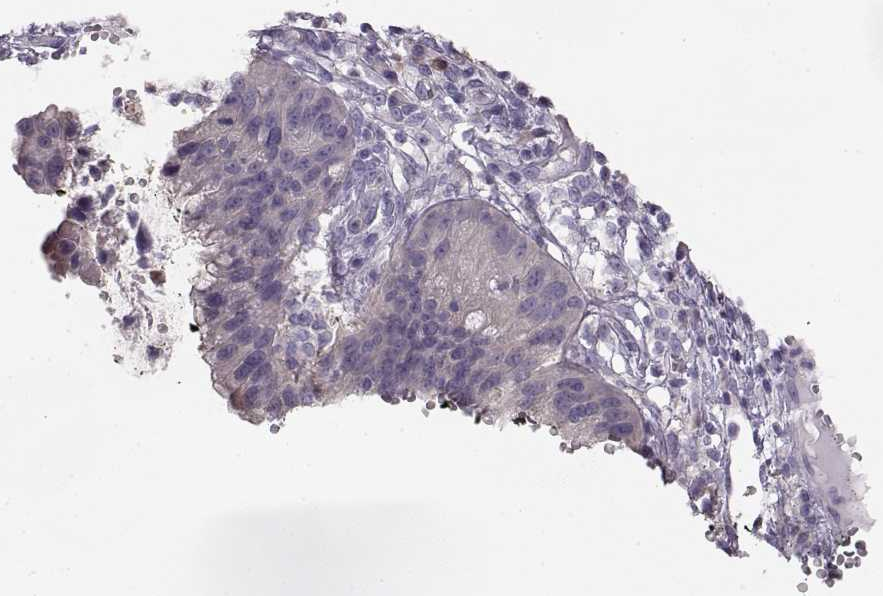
{"staining": {"intensity": "negative", "quantity": "none", "location": "none"}, "tissue": "cervical cancer", "cell_type": "Tumor cells", "image_type": "cancer", "snomed": [{"axis": "morphology", "description": "Adenocarcinoma, NOS"}, {"axis": "topography", "description": "Cervix"}], "caption": "High magnification brightfield microscopy of cervical cancer (adenocarcinoma) stained with DAB (brown) and counterstained with hematoxylin (blue): tumor cells show no significant positivity. The staining is performed using DAB (3,3'-diaminobenzidine) brown chromogen with nuclei counter-stained in using hematoxylin.", "gene": "GLIPR1L2", "patient": {"sex": "female", "age": 34}}